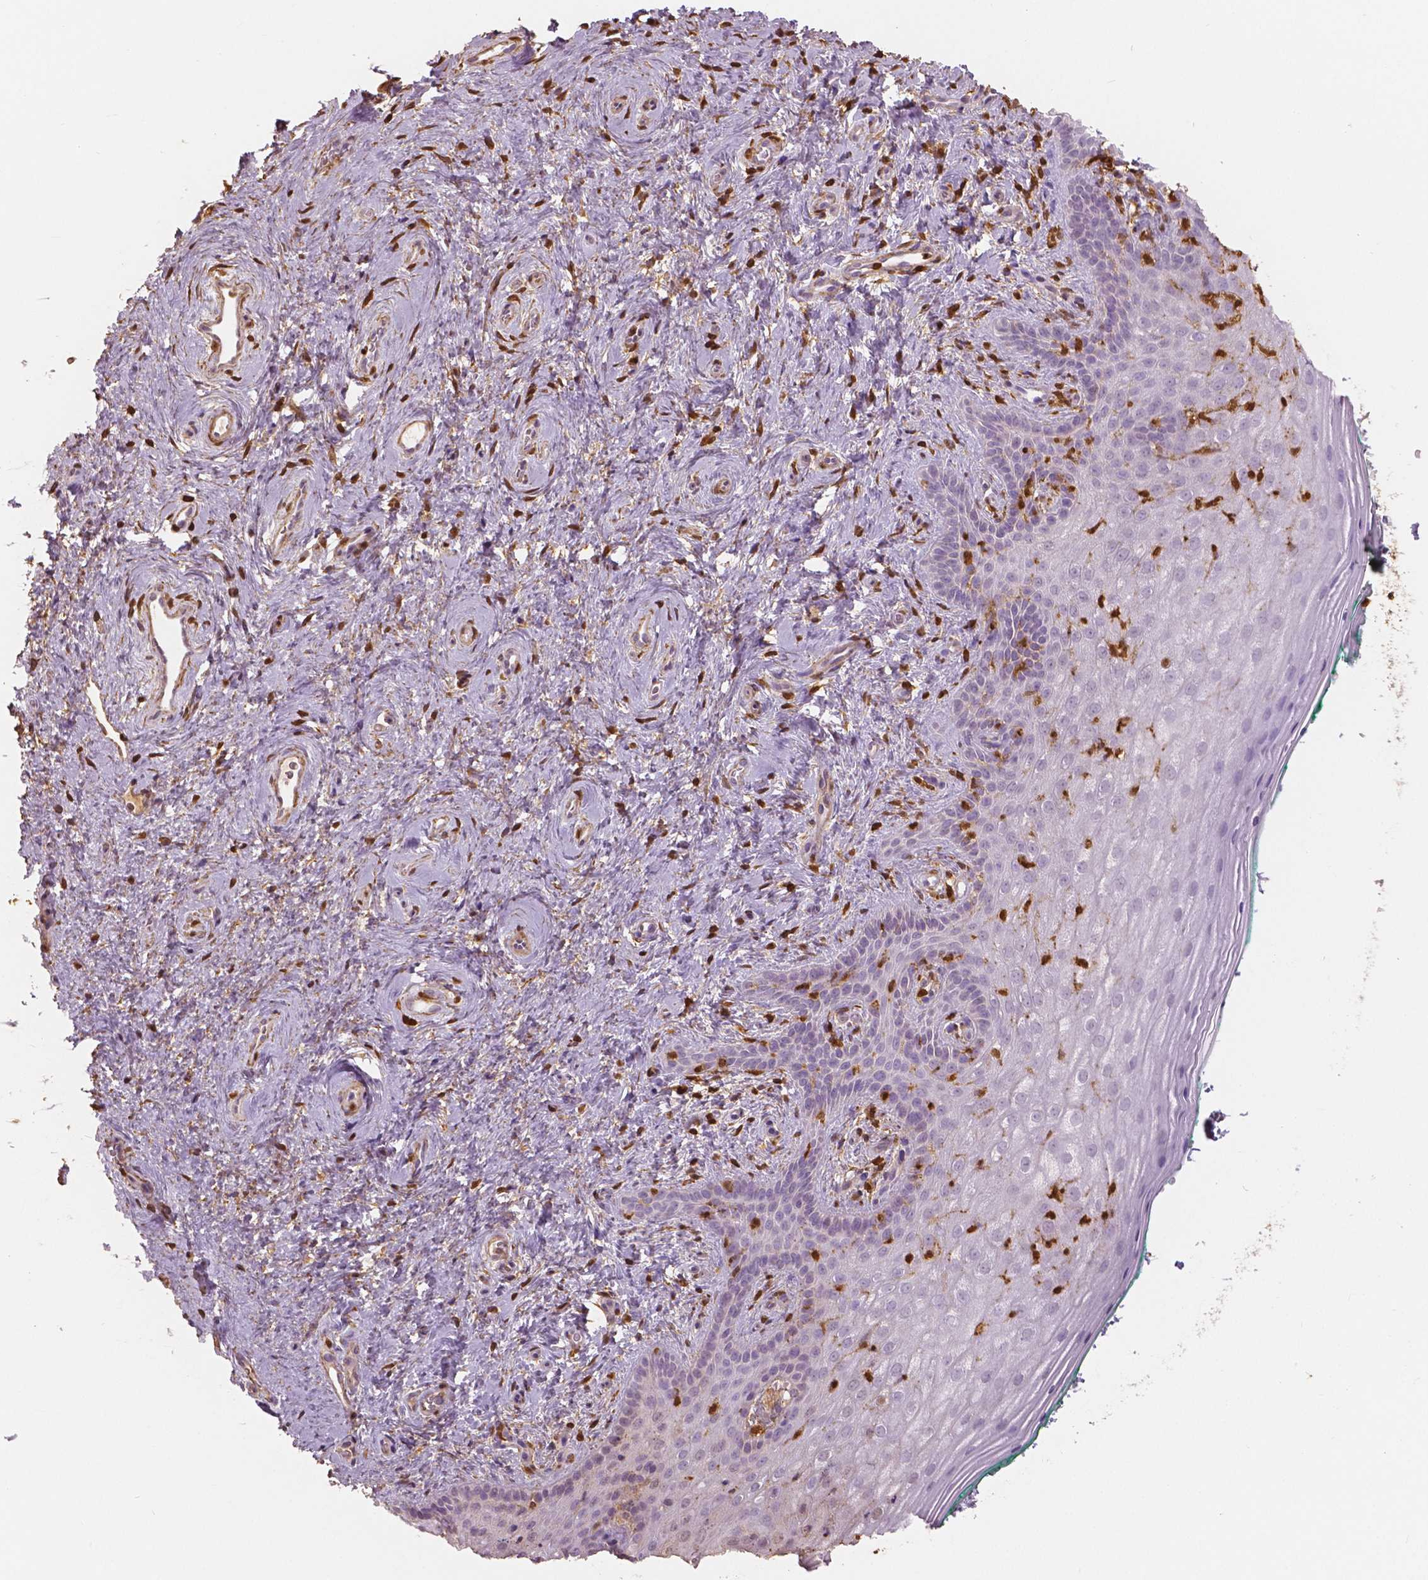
{"staining": {"intensity": "negative", "quantity": "none", "location": "none"}, "tissue": "vagina", "cell_type": "Squamous epithelial cells", "image_type": "normal", "snomed": [{"axis": "morphology", "description": "Normal tissue, NOS"}, {"axis": "topography", "description": "Vagina"}], "caption": "The micrograph shows no staining of squamous epithelial cells in normal vagina. (Stains: DAB IHC with hematoxylin counter stain, Microscopy: brightfield microscopy at high magnification).", "gene": "S100A4", "patient": {"sex": "female", "age": 45}}